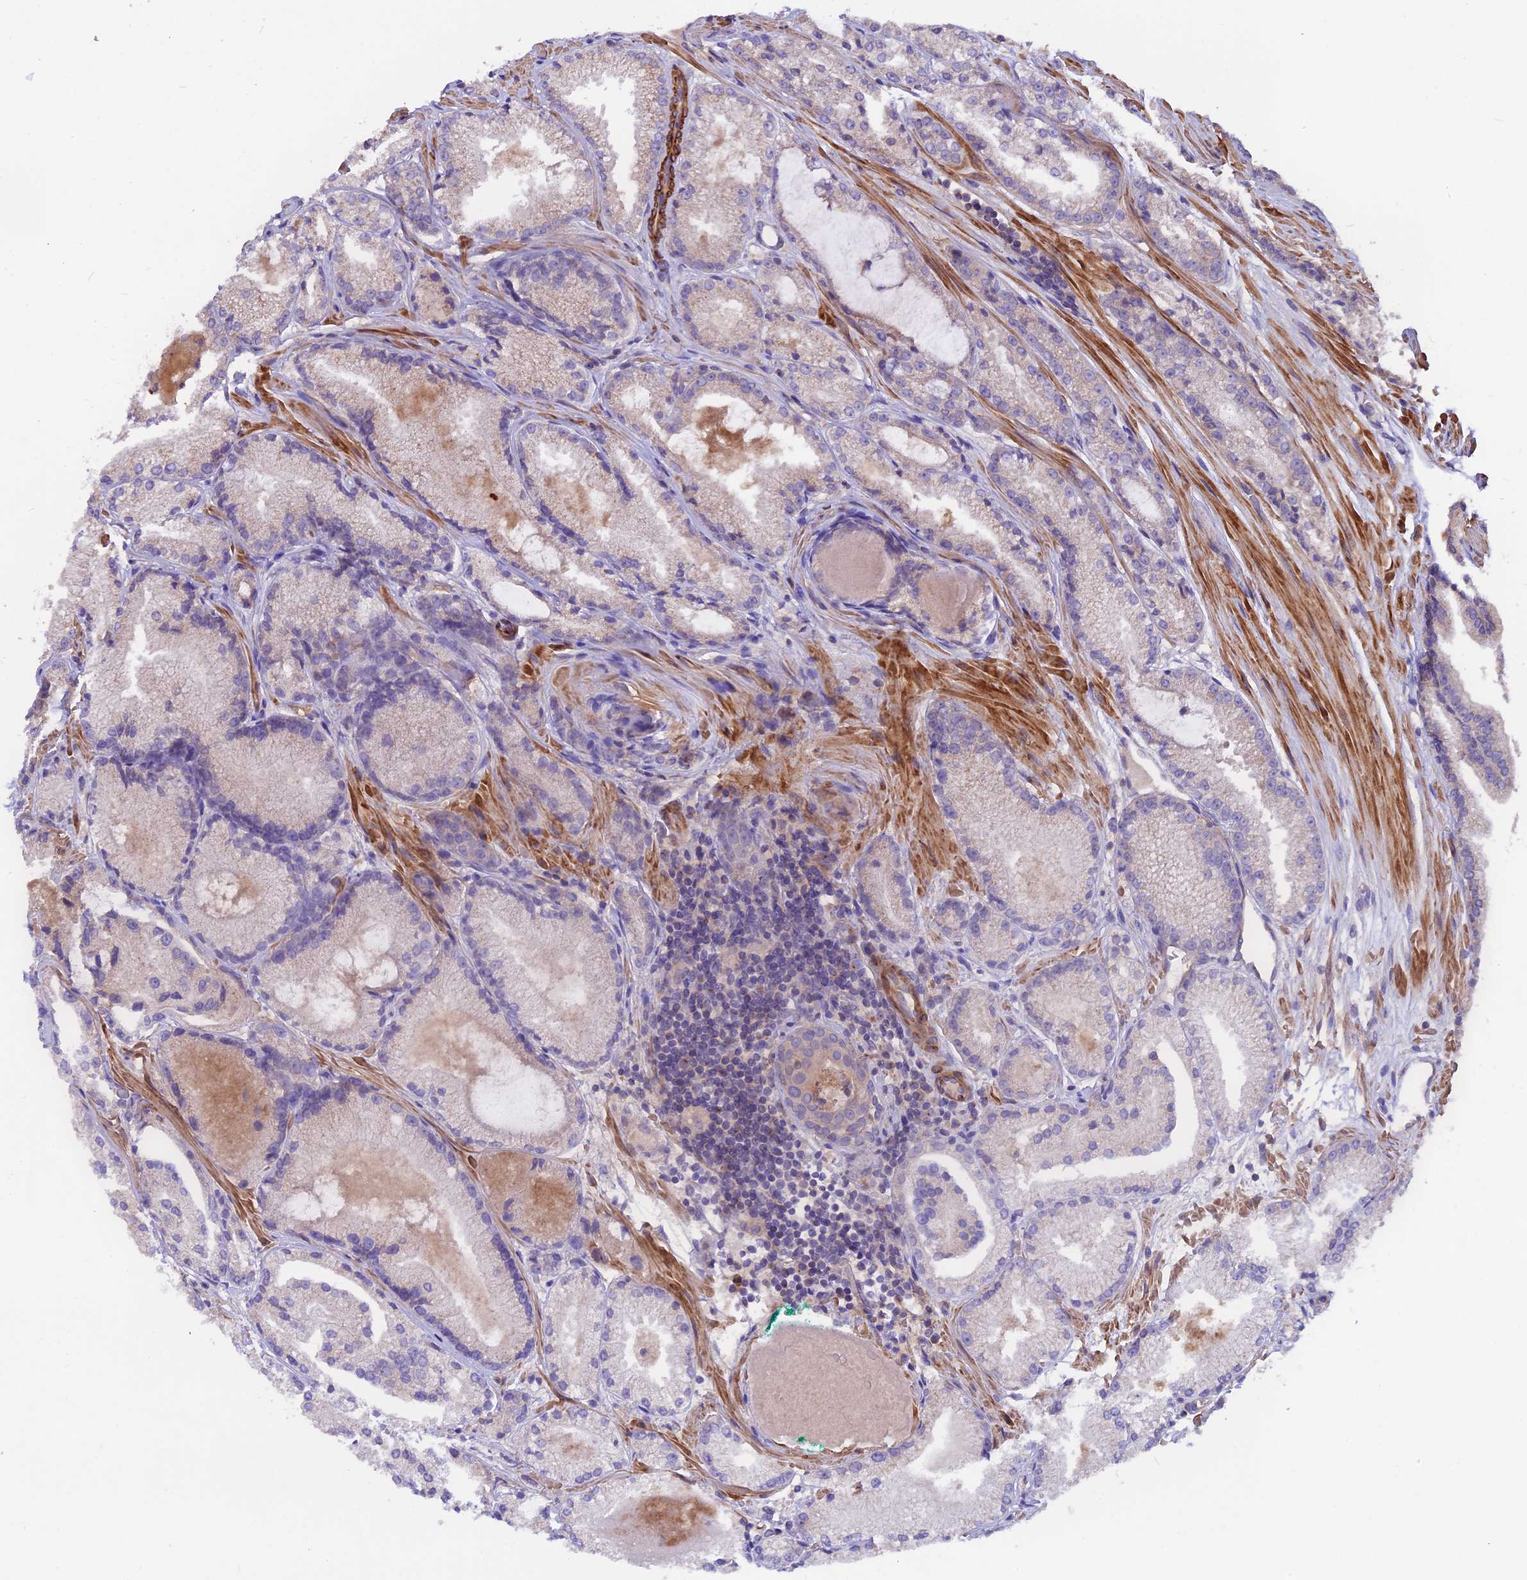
{"staining": {"intensity": "weak", "quantity": "<25%", "location": "cytoplasmic/membranous"}, "tissue": "prostate cancer", "cell_type": "Tumor cells", "image_type": "cancer", "snomed": [{"axis": "morphology", "description": "Adenocarcinoma, High grade"}, {"axis": "topography", "description": "Prostate"}], "caption": "There is no significant expression in tumor cells of prostate cancer (adenocarcinoma (high-grade)).", "gene": "ANO3", "patient": {"sex": "male", "age": 73}}